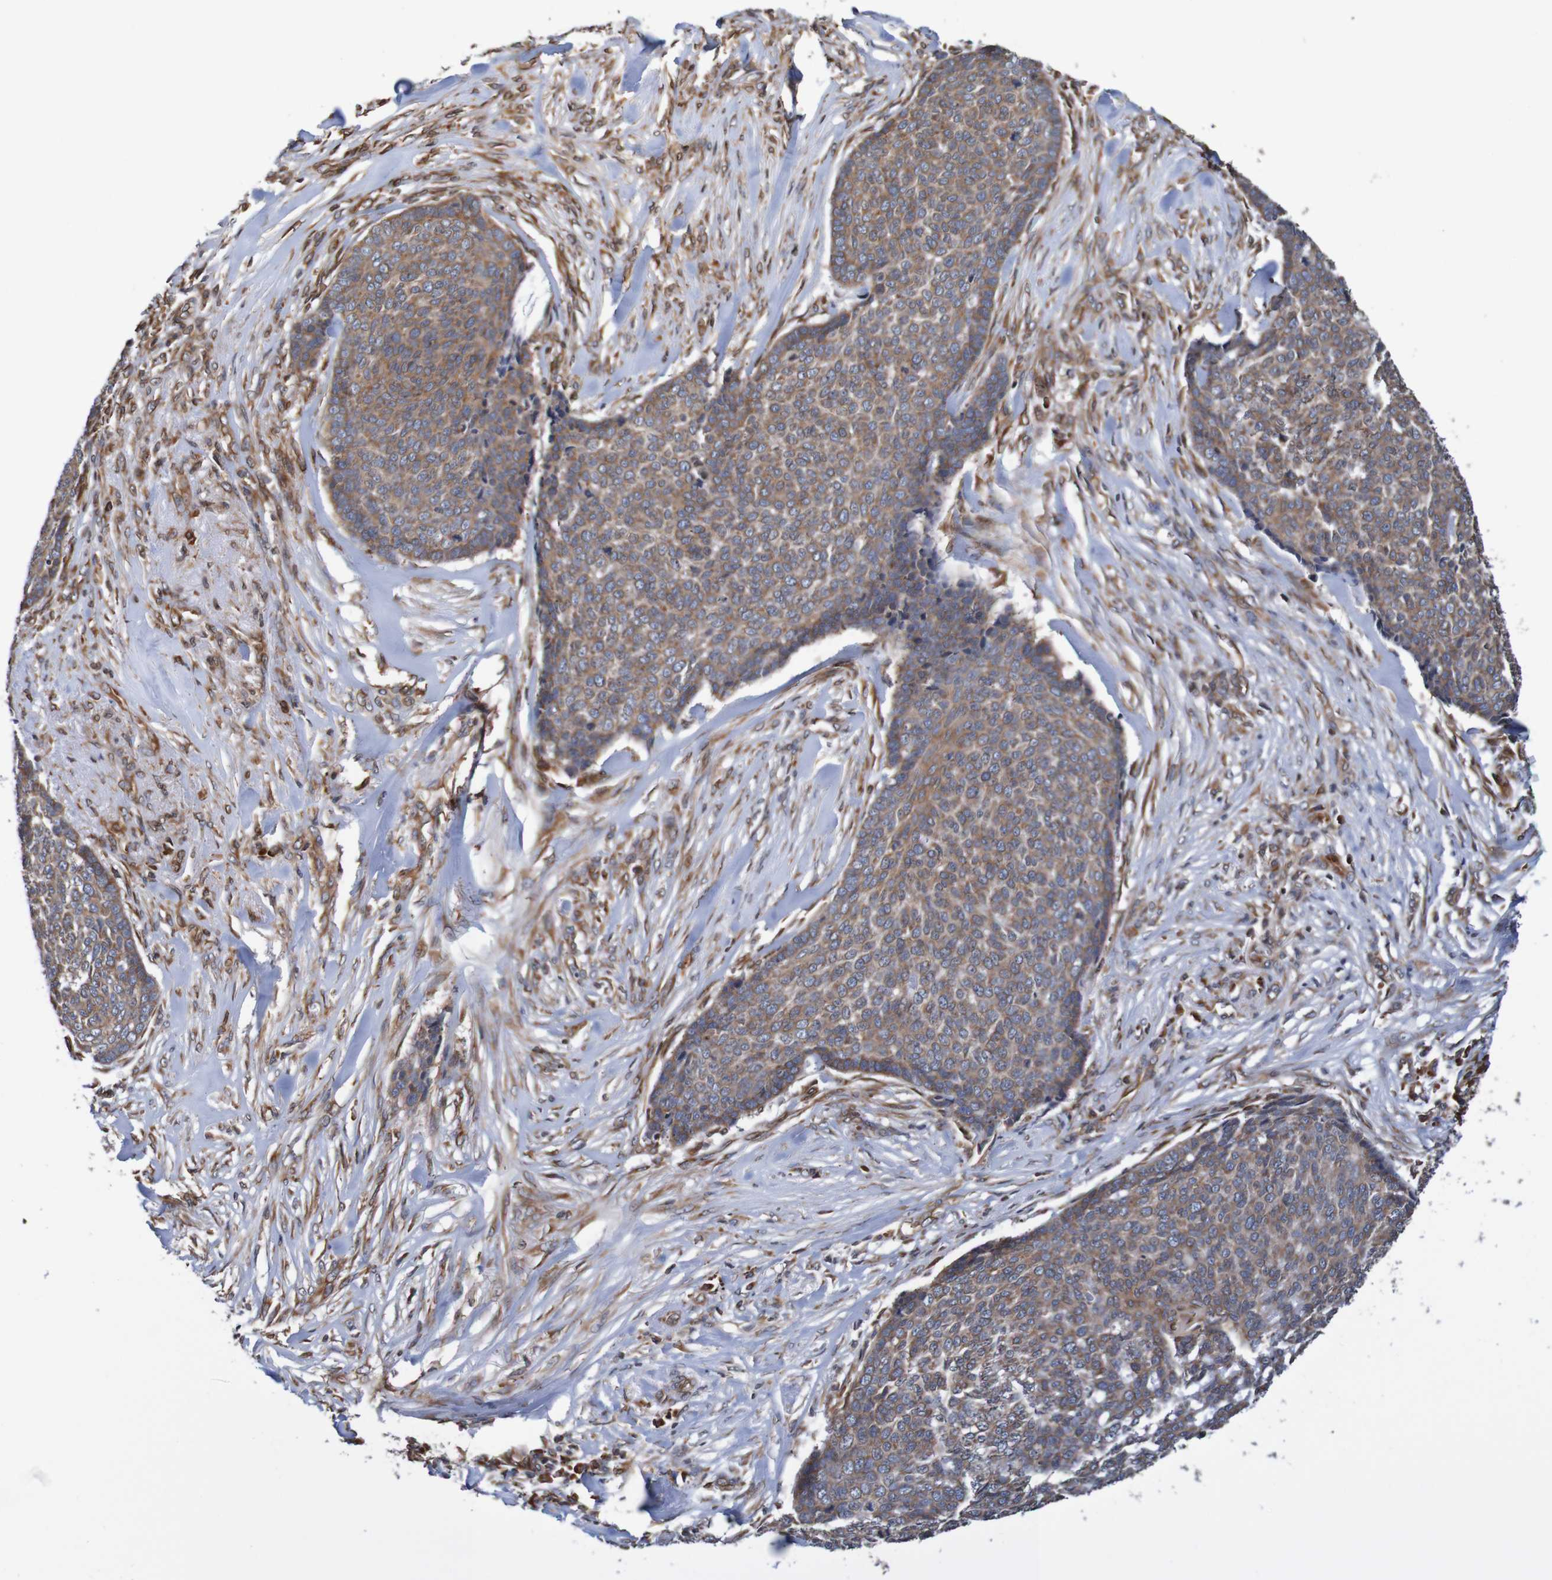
{"staining": {"intensity": "moderate", "quantity": ">75%", "location": "cytoplasmic/membranous"}, "tissue": "skin cancer", "cell_type": "Tumor cells", "image_type": "cancer", "snomed": [{"axis": "morphology", "description": "Basal cell carcinoma"}, {"axis": "topography", "description": "Skin"}], "caption": "There is medium levels of moderate cytoplasmic/membranous staining in tumor cells of skin cancer (basal cell carcinoma), as demonstrated by immunohistochemical staining (brown color).", "gene": "TMEM109", "patient": {"sex": "male", "age": 84}}